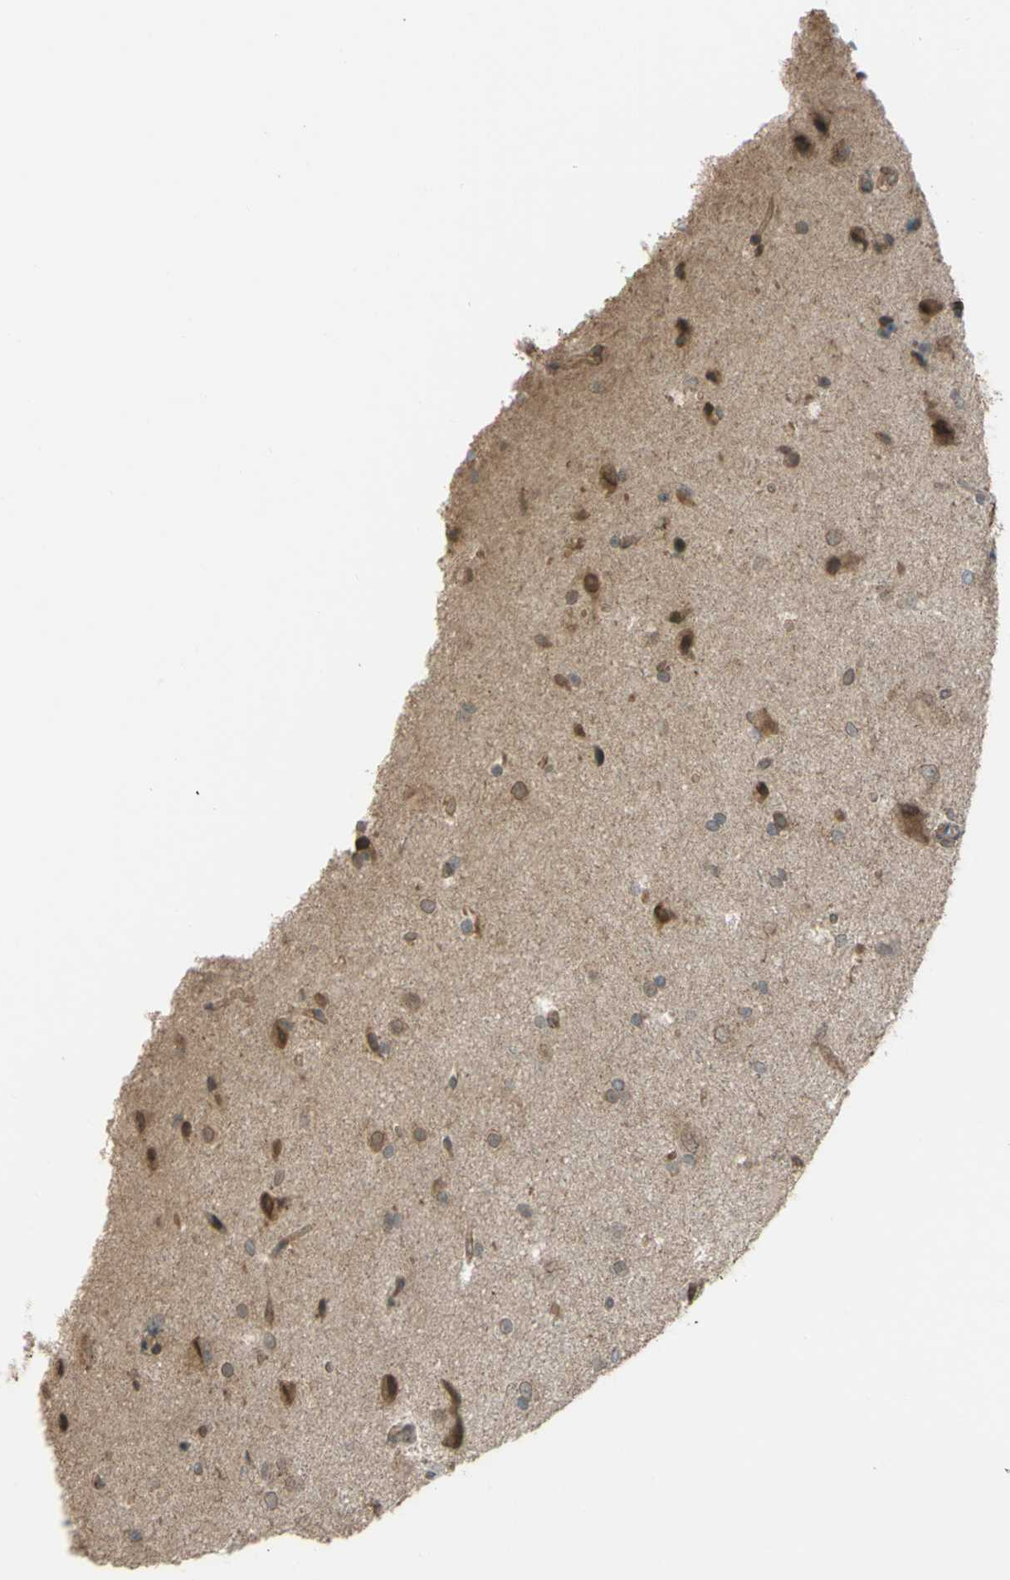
{"staining": {"intensity": "weak", "quantity": "25%-75%", "location": "cytoplasmic/membranous"}, "tissue": "glioma", "cell_type": "Tumor cells", "image_type": "cancer", "snomed": [{"axis": "morphology", "description": "Glioma, malignant, High grade"}, {"axis": "topography", "description": "Brain"}], "caption": "Glioma was stained to show a protein in brown. There is low levels of weak cytoplasmic/membranous expression in approximately 25%-75% of tumor cells. The protein is shown in brown color, while the nuclei are stained blue.", "gene": "FLII", "patient": {"sex": "male", "age": 71}}